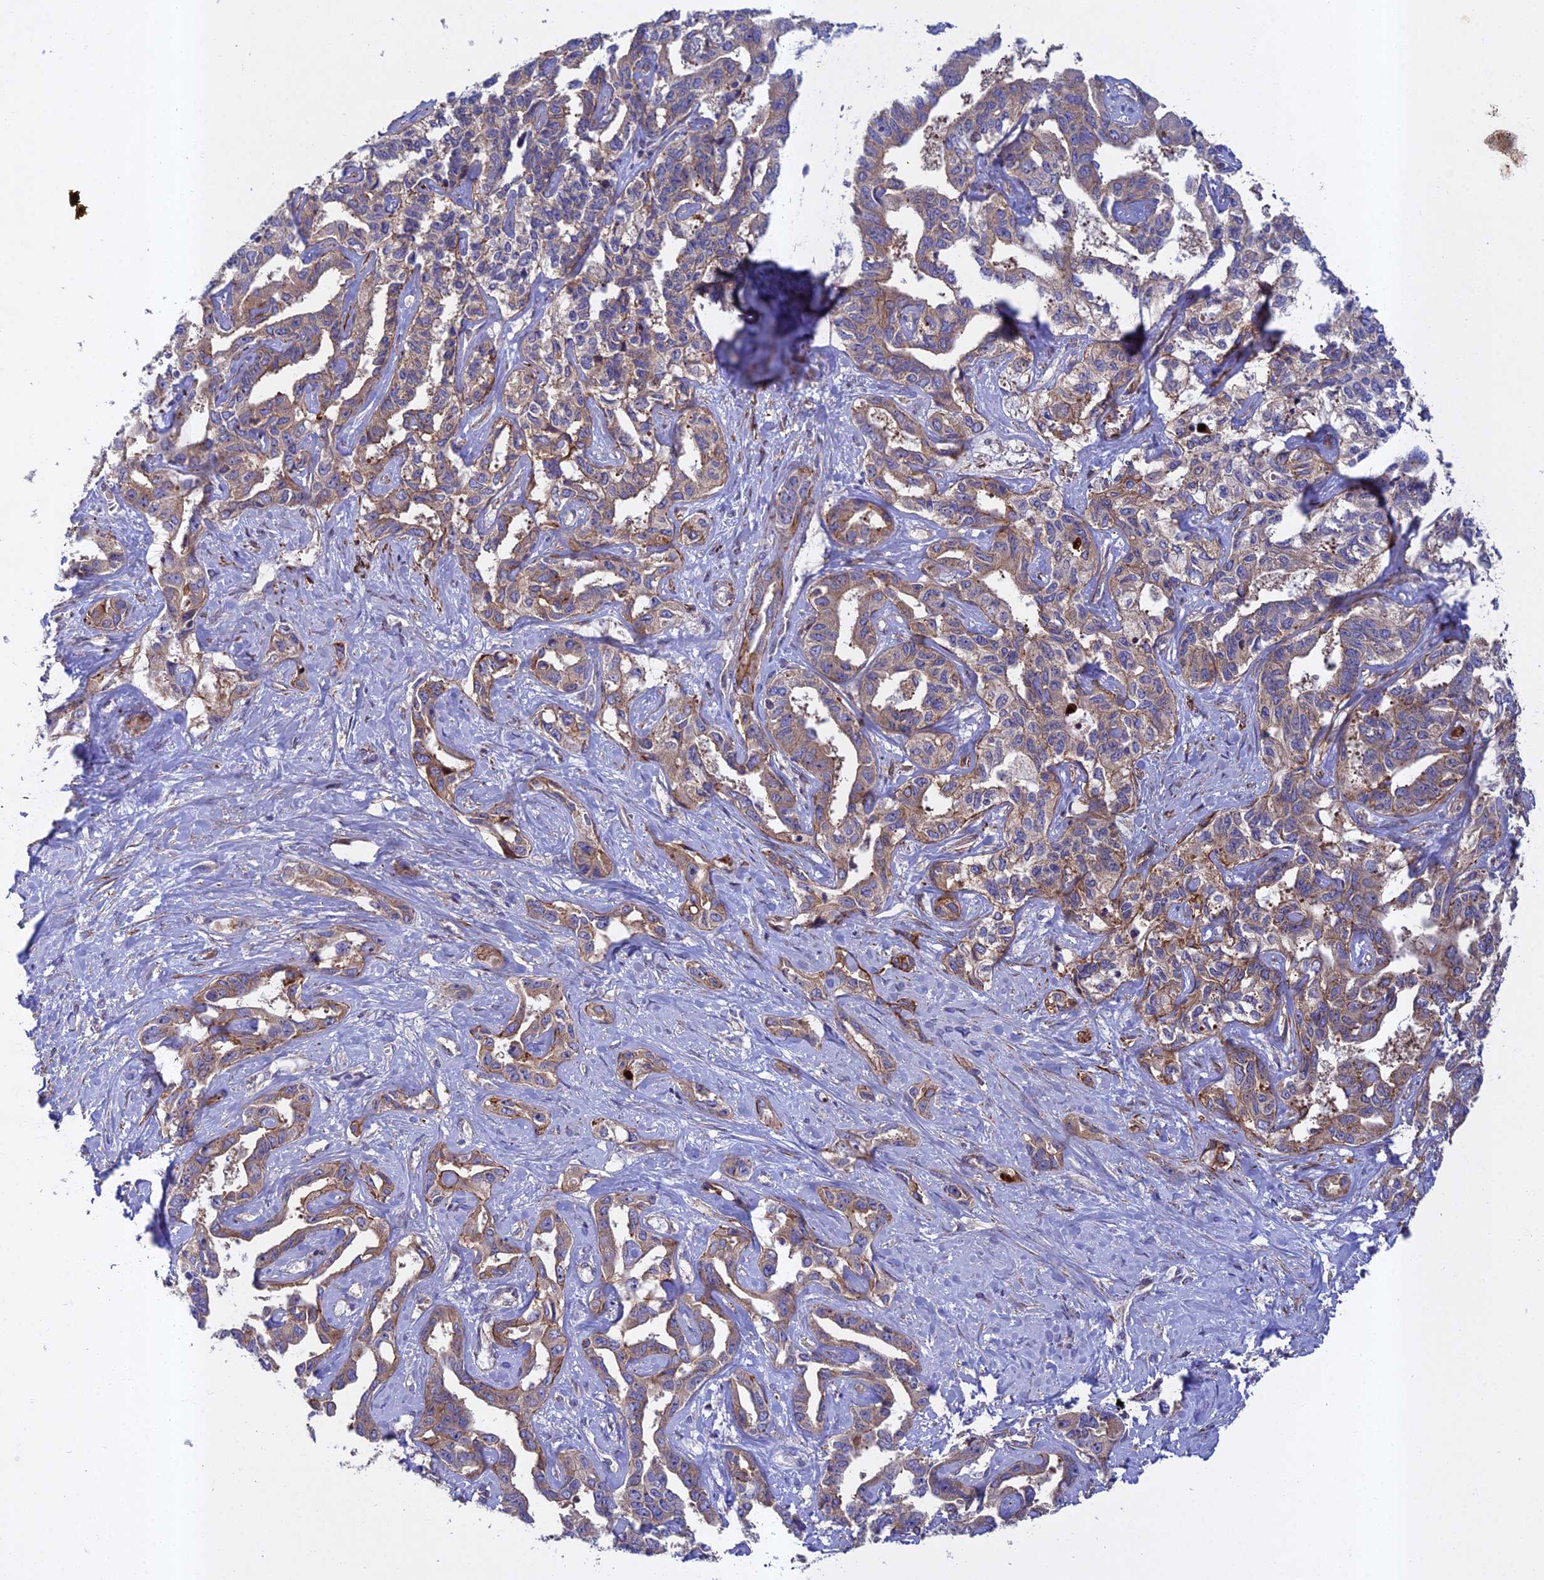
{"staining": {"intensity": "moderate", "quantity": ">75%", "location": "cytoplasmic/membranous"}, "tissue": "liver cancer", "cell_type": "Tumor cells", "image_type": "cancer", "snomed": [{"axis": "morphology", "description": "Cholangiocarcinoma"}, {"axis": "topography", "description": "Liver"}], "caption": "About >75% of tumor cells in liver cholangiocarcinoma display moderate cytoplasmic/membranous protein staining as visualized by brown immunohistochemical staining.", "gene": "RALGAPA2", "patient": {"sex": "male", "age": 59}}